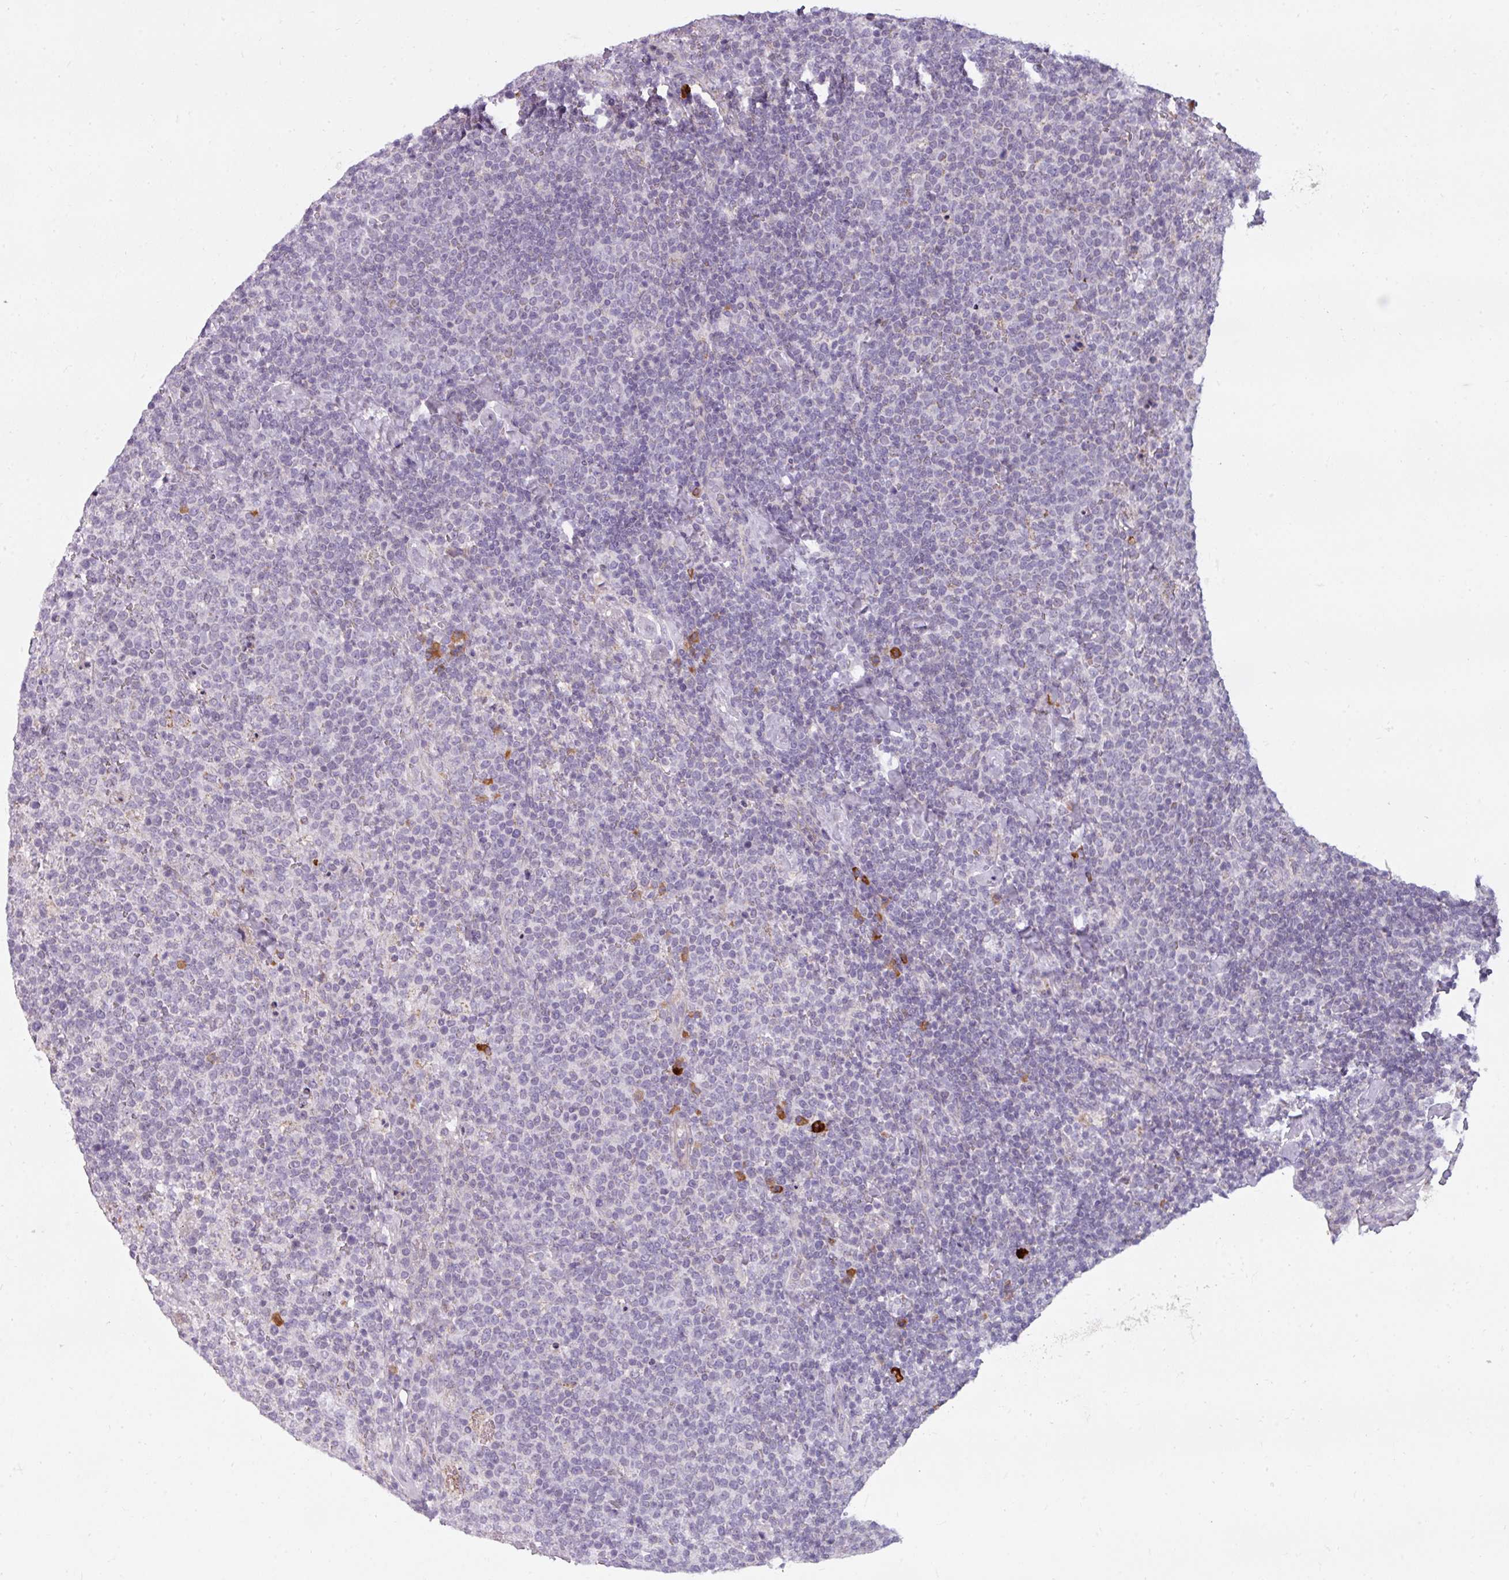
{"staining": {"intensity": "negative", "quantity": "none", "location": "none"}, "tissue": "lymphoma", "cell_type": "Tumor cells", "image_type": "cancer", "snomed": [{"axis": "morphology", "description": "Malignant lymphoma, non-Hodgkin's type, High grade"}, {"axis": "topography", "description": "Lymph node"}], "caption": "A micrograph of human high-grade malignant lymphoma, non-Hodgkin's type is negative for staining in tumor cells. Nuclei are stained in blue.", "gene": "C2orf68", "patient": {"sex": "male", "age": 61}}